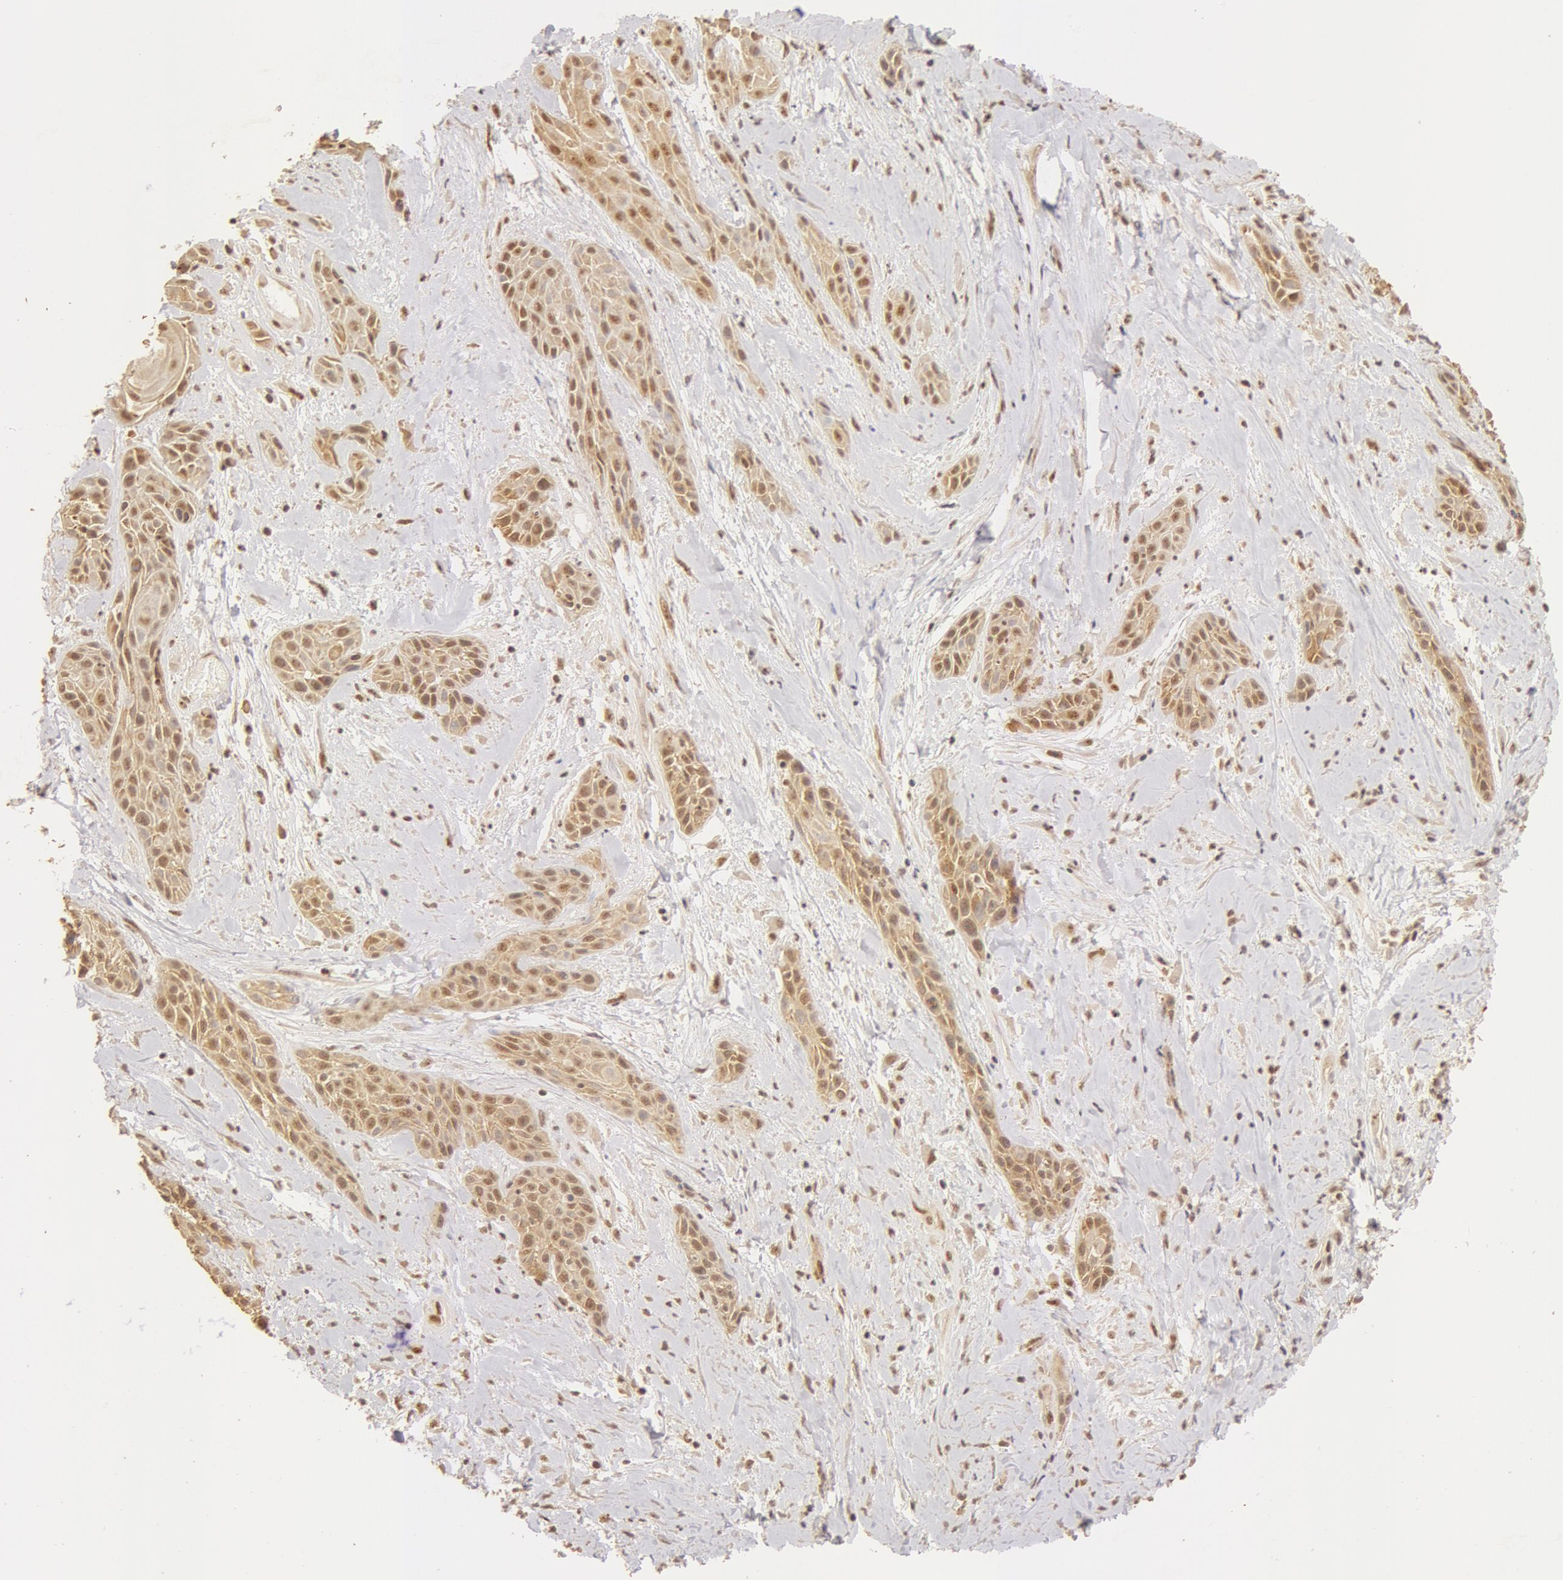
{"staining": {"intensity": "moderate", "quantity": ">75%", "location": "cytoplasmic/membranous,nuclear"}, "tissue": "skin cancer", "cell_type": "Tumor cells", "image_type": "cancer", "snomed": [{"axis": "morphology", "description": "Squamous cell carcinoma, NOS"}, {"axis": "topography", "description": "Skin"}, {"axis": "topography", "description": "Anal"}], "caption": "Protein analysis of skin squamous cell carcinoma tissue shows moderate cytoplasmic/membranous and nuclear positivity in about >75% of tumor cells. (DAB = brown stain, brightfield microscopy at high magnification).", "gene": "SNRNP70", "patient": {"sex": "male", "age": 64}}